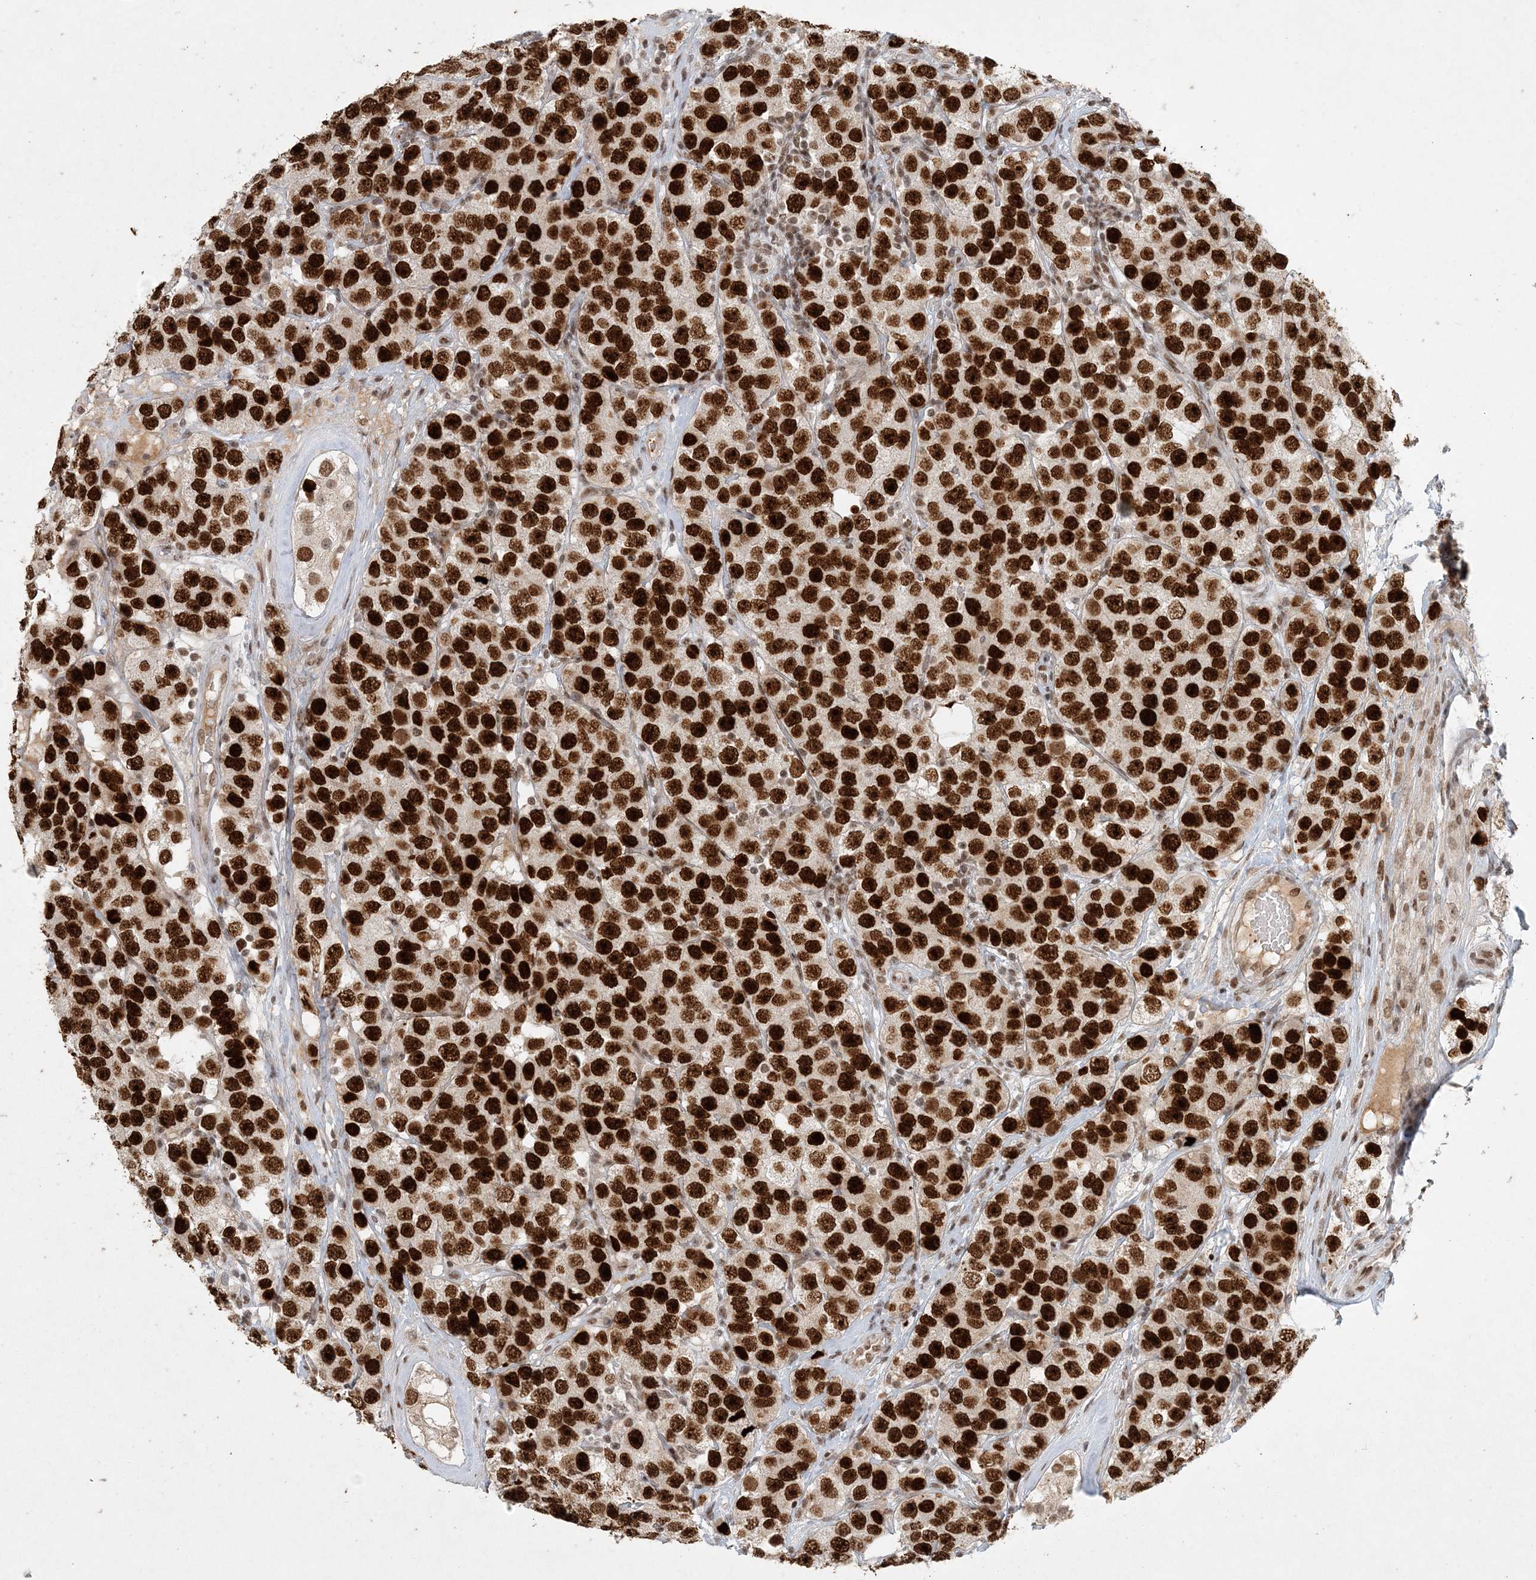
{"staining": {"intensity": "strong", "quantity": ">75%", "location": "nuclear"}, "tissue": "testis cancer", "cell_type": "Tumor cells", "image_type": "cancer", "snomed": [{"axis": "morphology", "description": "Seminoma, NOS"}, {"axis": "topography", "description": "Testis"}], "caption": "Immunohistochemistry histopathology image of neoplastic tissue: seminoma (testis) stained using IHC displays high levels of strong protein expression localized specifically in the nuclear of tumor cells, appearing as a nuclear brown color.", "gene": "BAZ1B", "patient": {"sex": "male", "age": 28}}